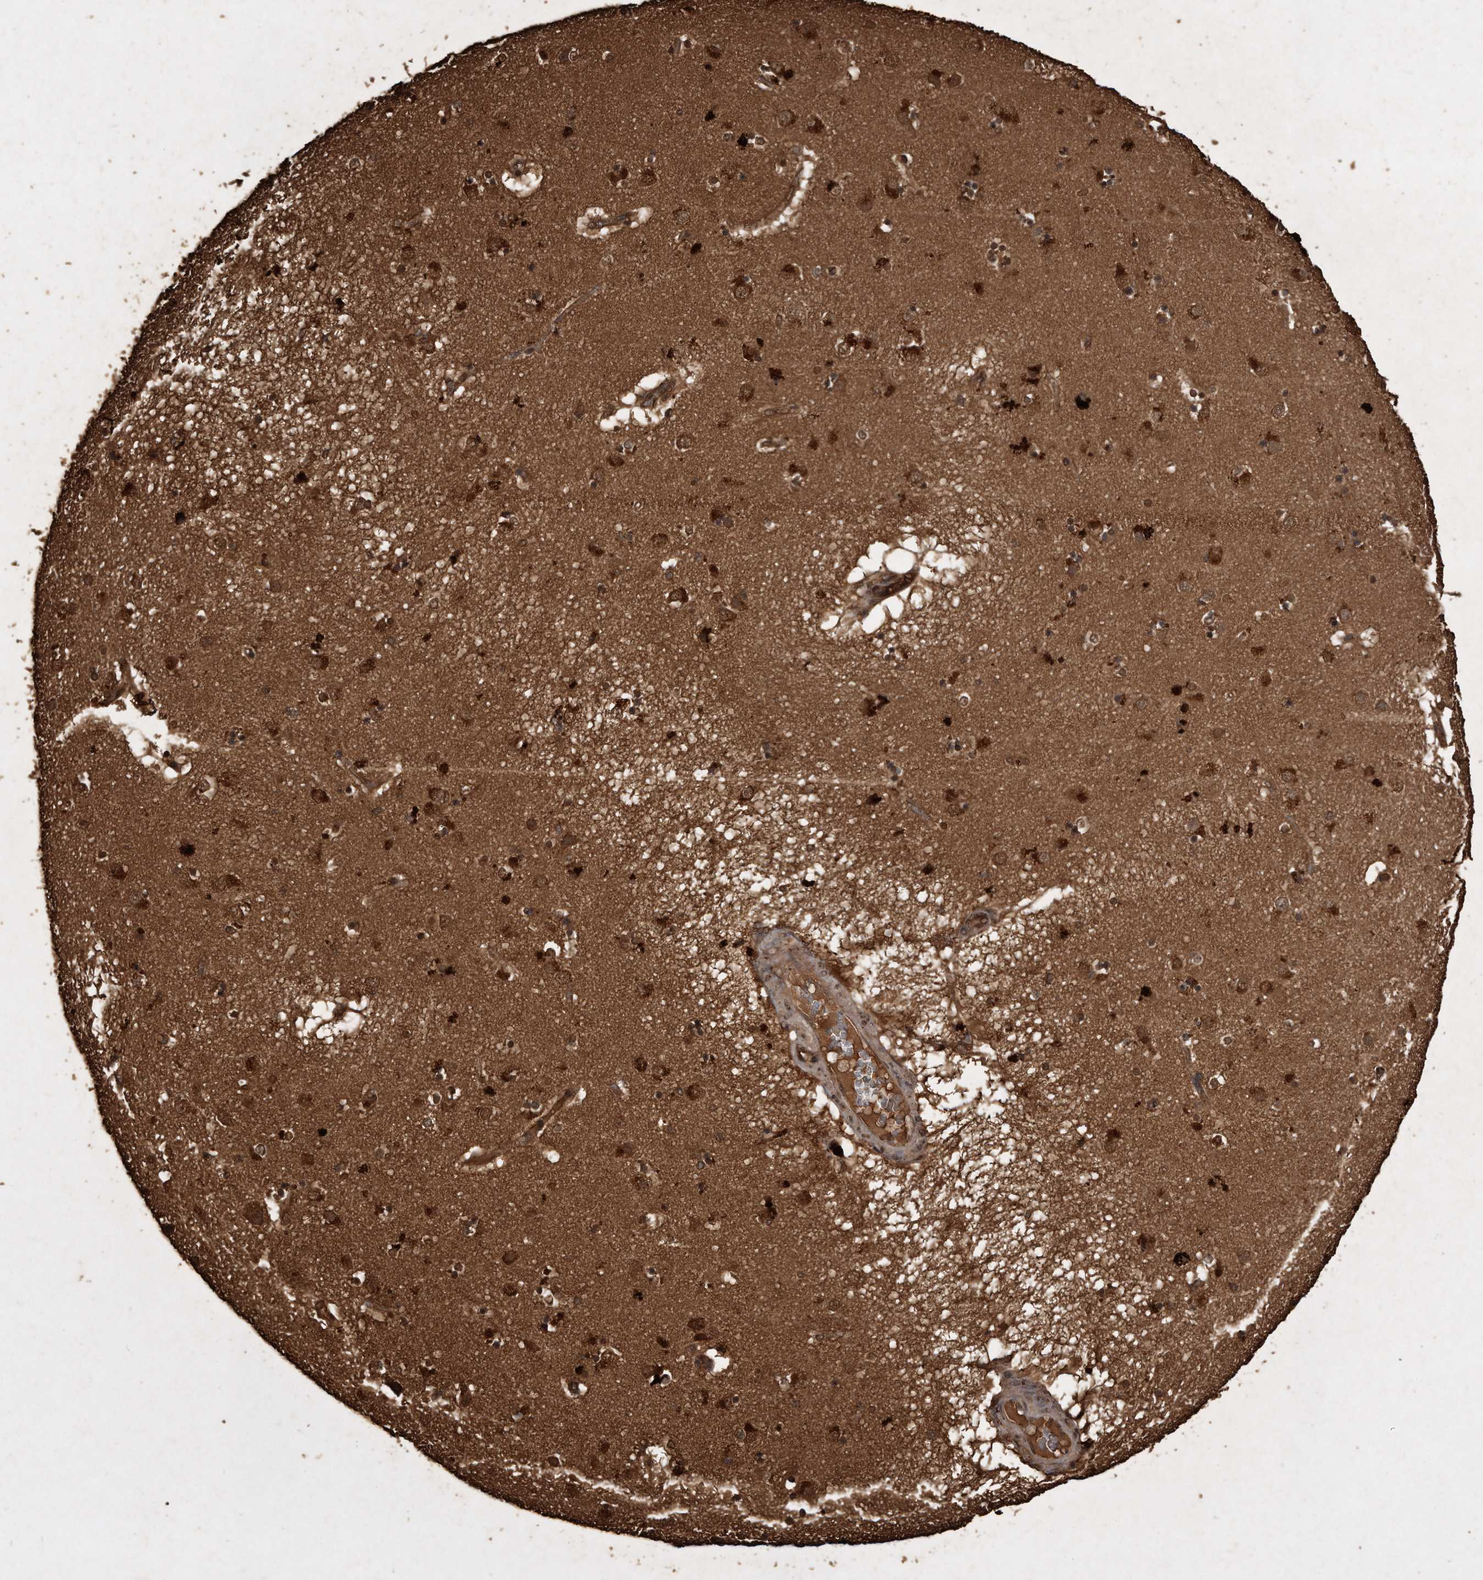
{"staining": {"intensity": "moderate", "quantity": "25%-75%", "location": "cytoplasmic/membranous,nuclear"}, "tissue": "caudate", "cell_type": "Glial cells", "image_type": "normal", "snomed": [{"axis": "morphology", "description": "Normal tissue, NOS"}, {"axis": "topography", "description": "Lateral ventricle wall"}], "caption": "Caudate stained with DAB (3,3'-diaminobenzidine) immunohistochemistry (IHC) exhibits medium levels of moderate cytoplasmic/membranous,nuclear staining in about 25%-75% of glial cells.", "gene": "CFLAR", "patient": {"sex": "male", "age": 70}}